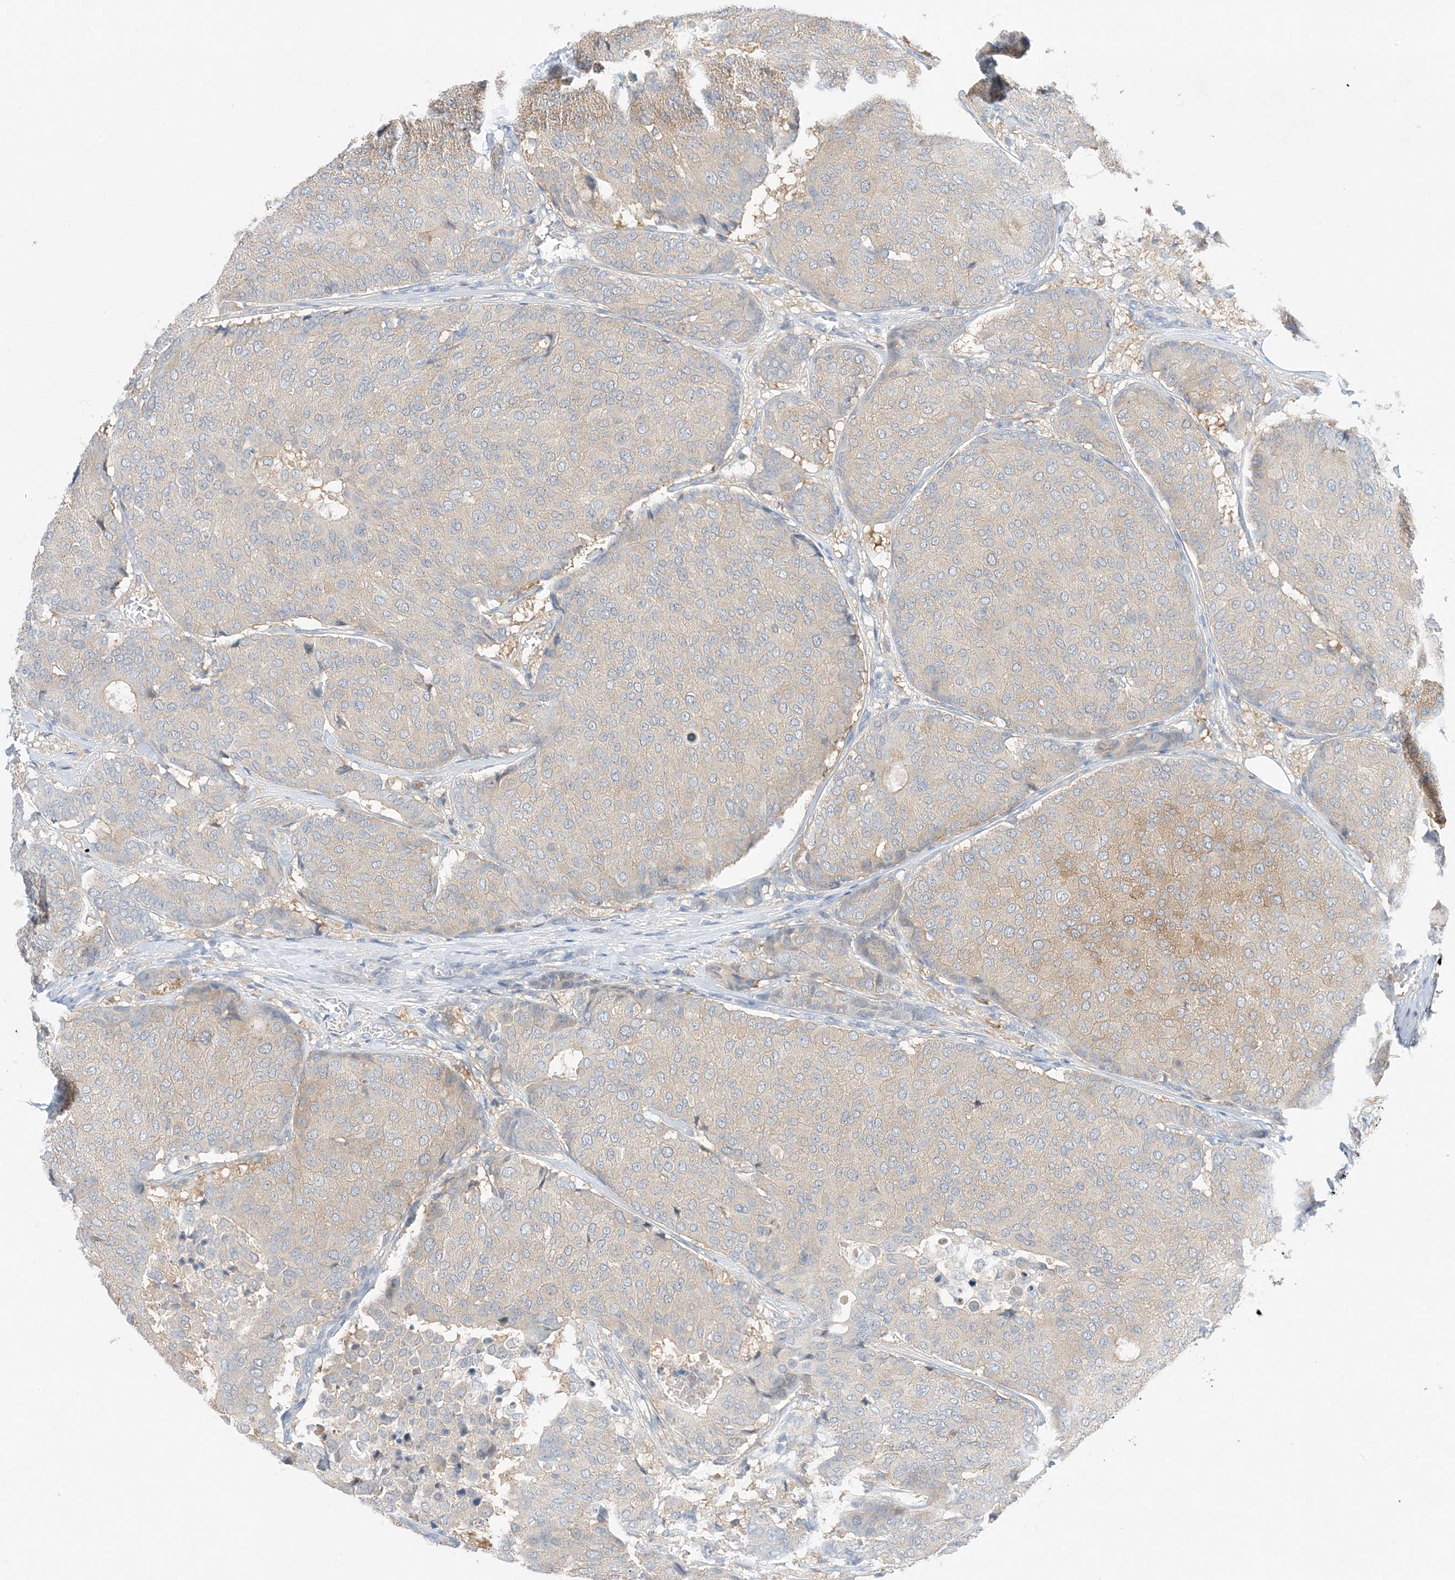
{"staining": {"intensity": "moderate", "quantity": "<25%", "location": "cytoplasmic/membranous"}, "tissue": "breast cancer", "cell_type": "Tumor cells", "image_type": "cancer", "snomed": [{"axis": "morphology", "description": "Duct carcinoma"}, {"axis": "topography", "description": "Breast"}], "caption": "Brown immunohistochemical staining in human breast cancer (invasive ductal carcinoma) demonstrates moderate cytoplasmic/membranous expression in about <25% of tumor cells.", "gene": "KIFBP", "patient": {"sex": "female", "age": 75}}